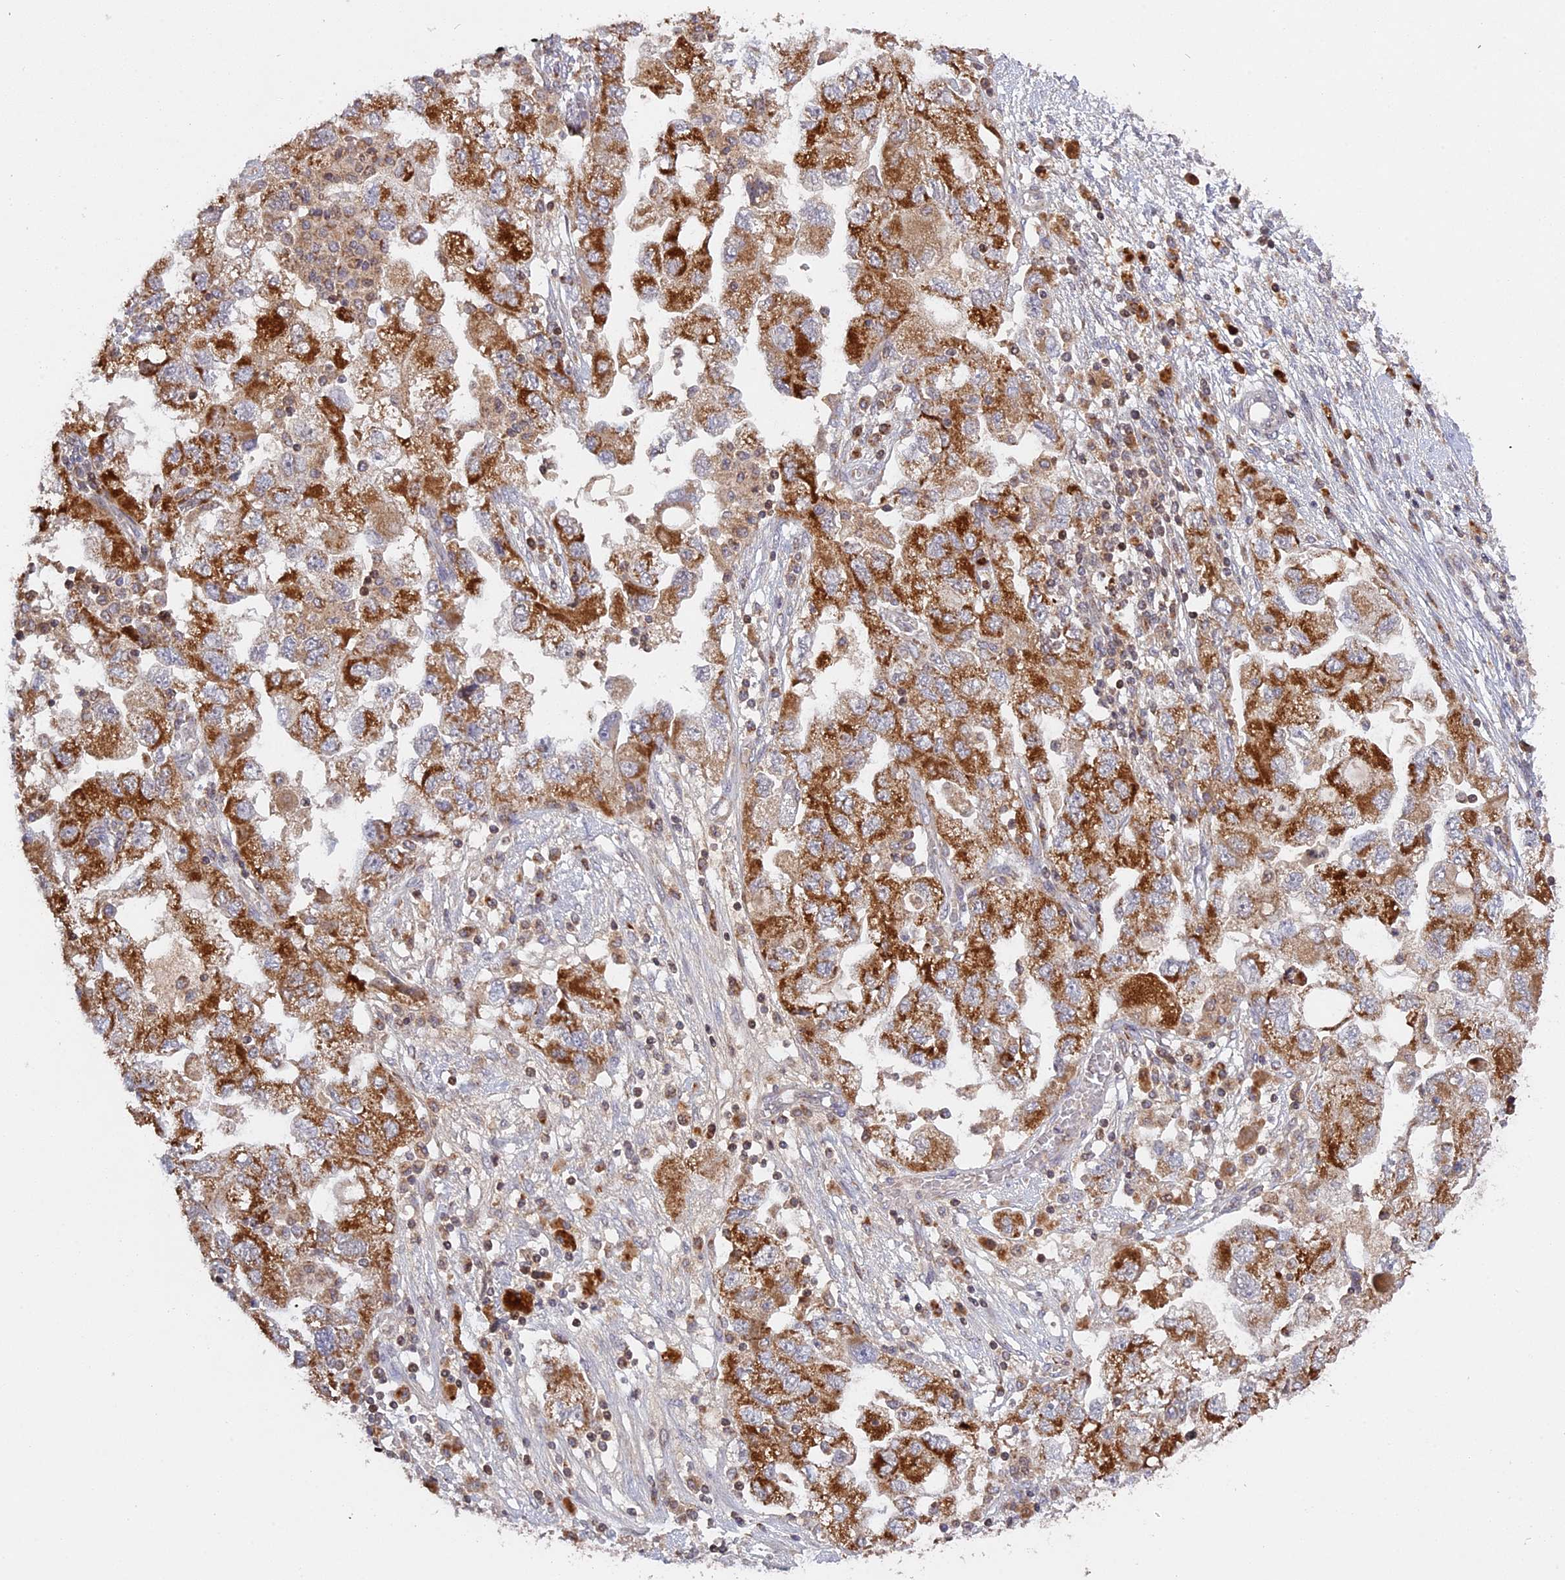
{"staining": {"intensity": "moderate", "quantity": ">75%", "location": "cytoplasmic/membranous"}, "tissue": "ovarian cancer", "cell_type": "Tumor cells", "image_type": "cancer", "snomed": [{"axis": "morphology", "description": "Carcinoma, NOS"}, {"axis": "morphology", "description": "Cystadenocarcinoma, serous, NOS"}, {"axis": "topography", "description": "Ovary"}], "caption": "Ovarian cancer (carcinoma) was stained to show a protein in brown. There is medium levels of moderate cytoplasmic/membranous positivity in approximately >75% of tumor cells.", "gene": "MPV17L", "patient": {"sex": "female", "age": 69}}